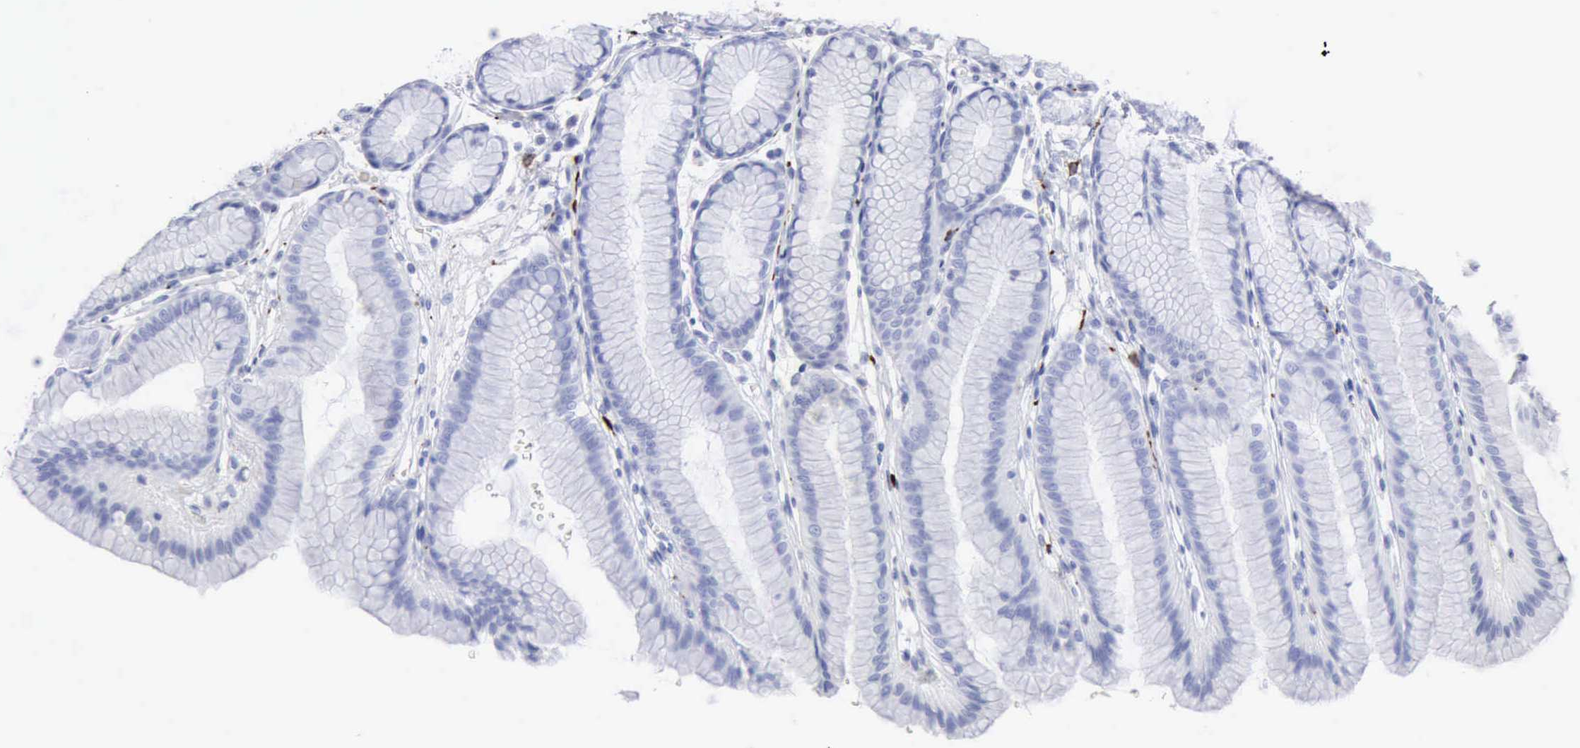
{"staining": {"intensity": "strong", "quantity": "<25%", "location": "cytoplasmic/membranous"}, "tissue": "stomach", "cell_type": "Glandular cells", "image_type": "normal", "snomed": [{"axis": "morphology", "description": "Normal tissue, NOS"}, {"axis": "topography", "description": "Stomach"}], "caption": "A brown stain highlights strong cytoplasmic/membranous staining of a protein in glandular cells of normal stomach.", "gene": "NCAM1", "patient": {"sex": "male", "age": 42}}